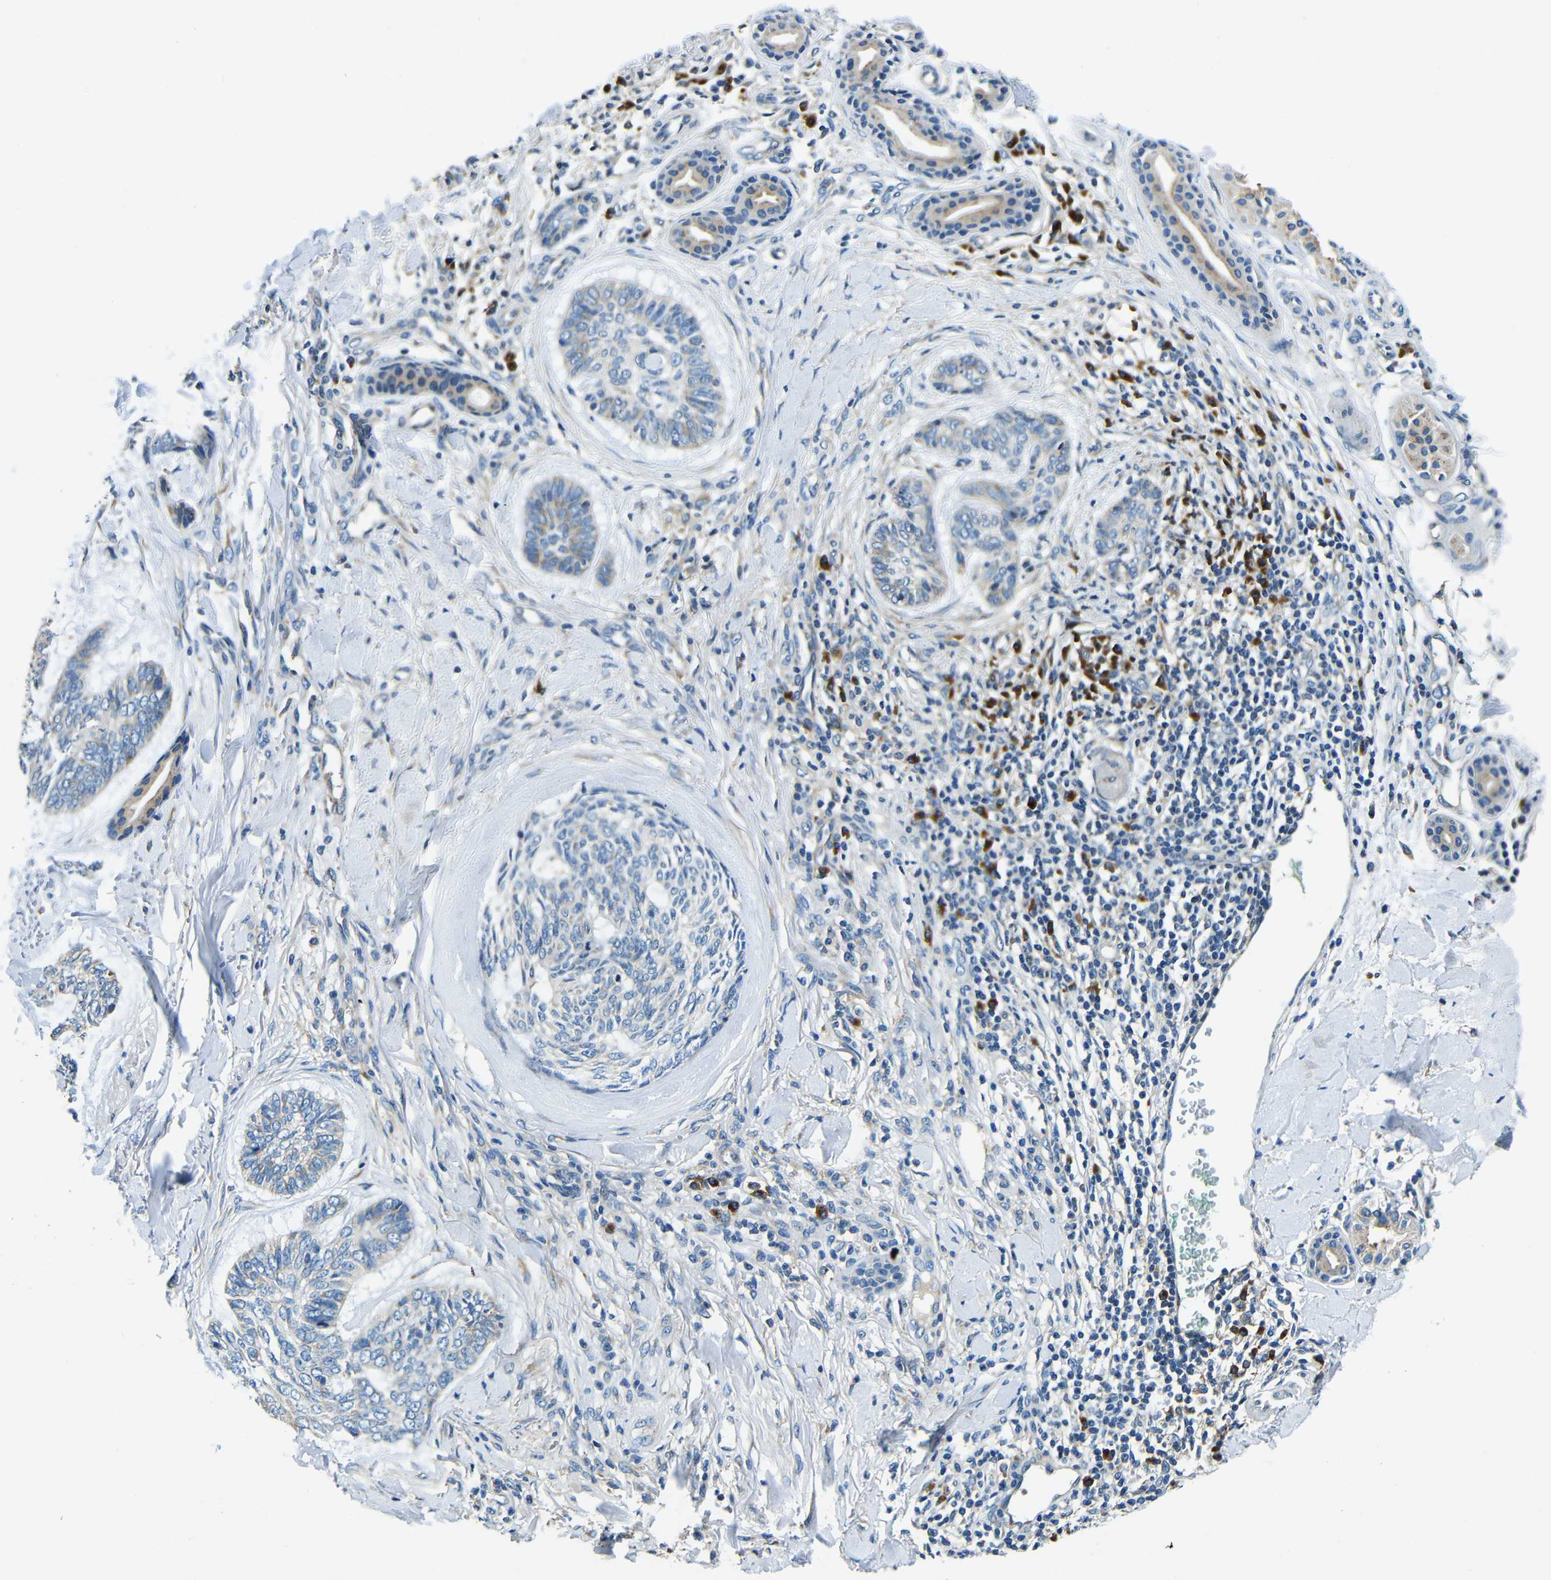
{"staining": {"intensity": "weak", "quantity": "<25%", "location": "cytoplasmic/membranous"}, "tissue": "skin cancer", "cell_type": "Tumor cells", "image_type": "cancer", "snomed": [{"axis": "morphology", "description": "Basal cell carcinoma"}, {"axis": "topography", "description": "Skin"}], "caption": "Skin basal cell carcinoma stained for a protein using IHC displays no expression tumor cells.", "gene": "USO1", "patient": {"sex": "male", "age": 43}}